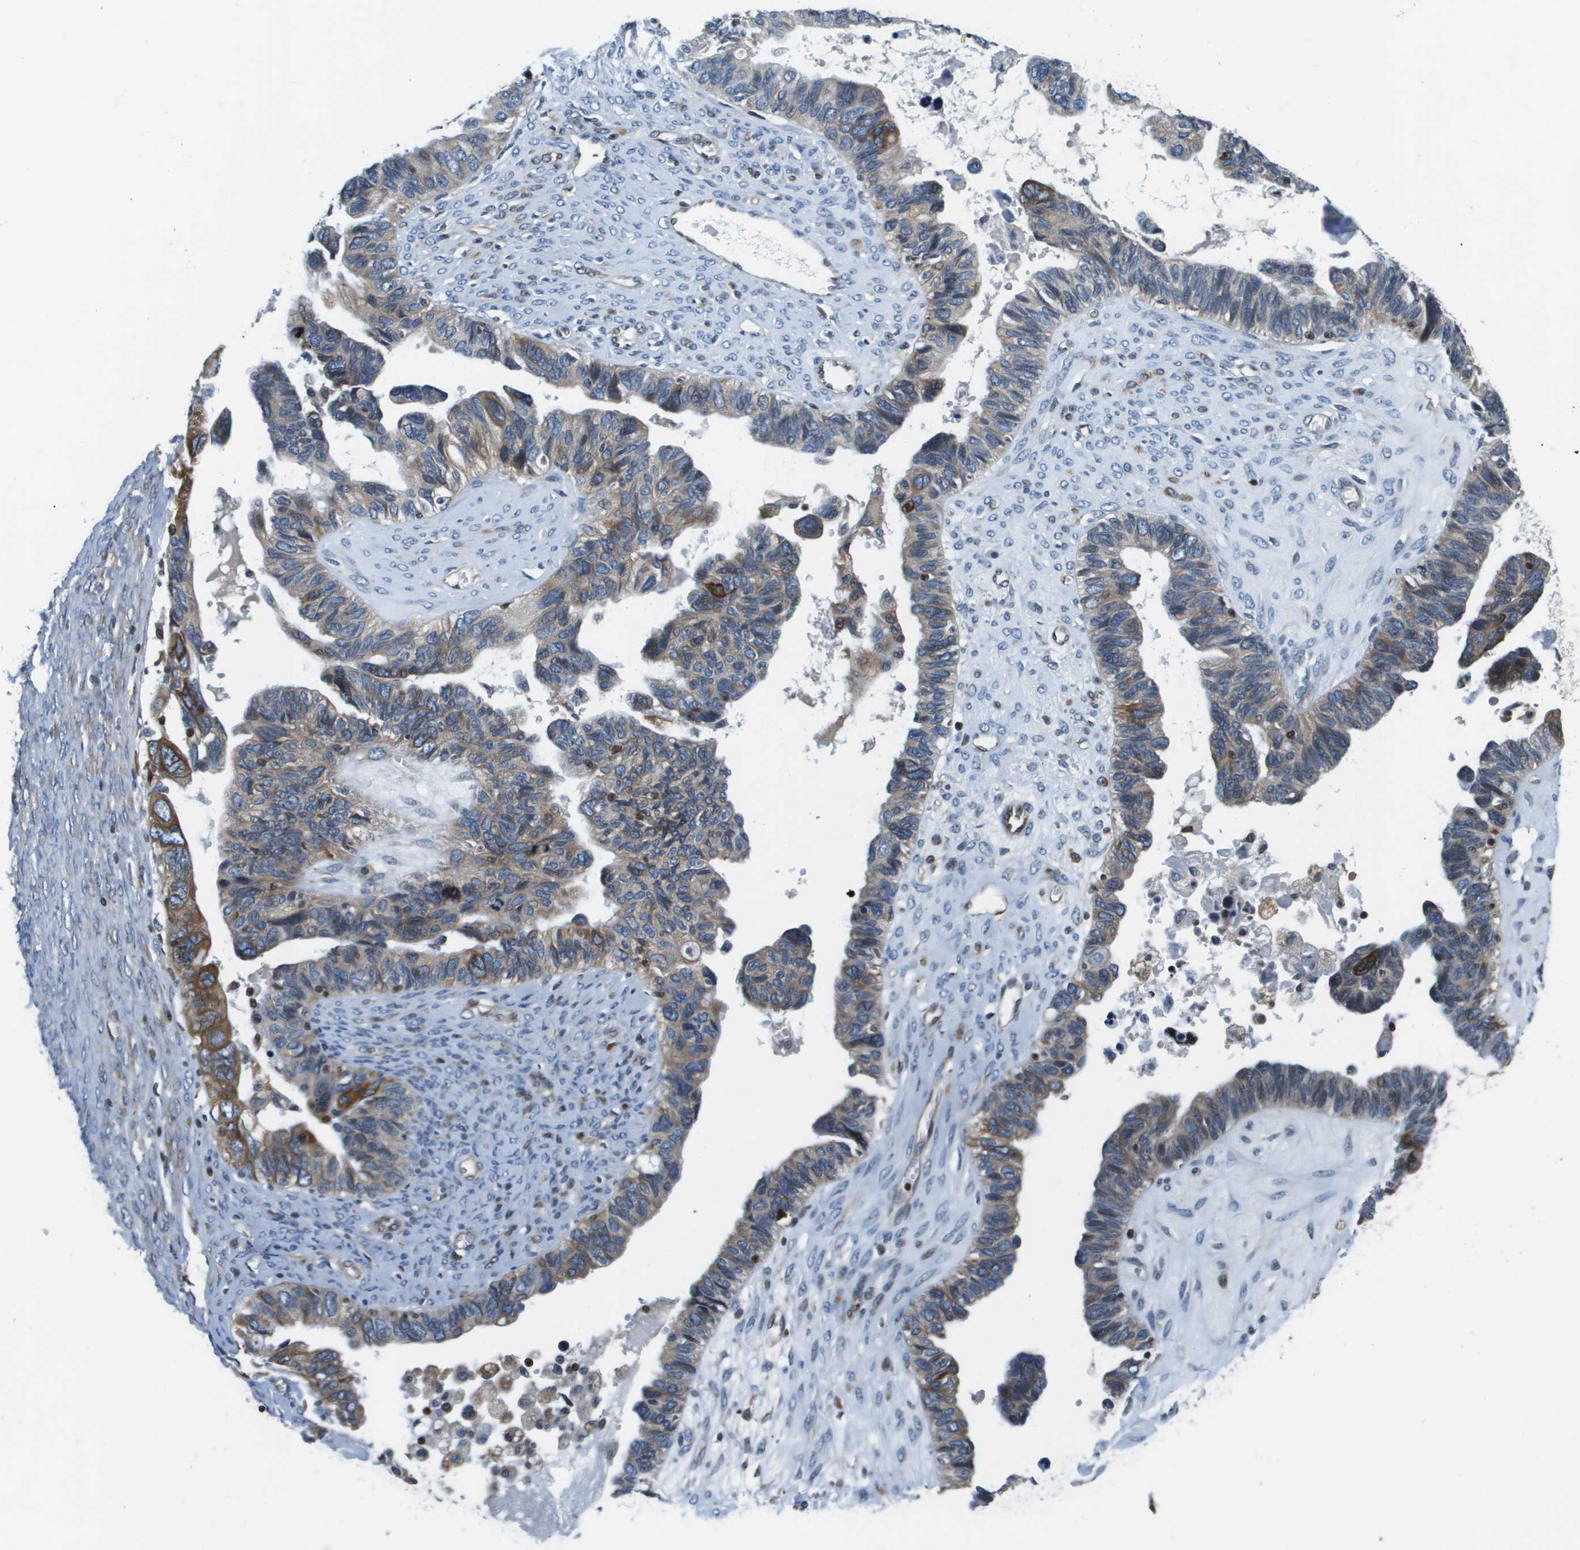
{"staining": {"intensity": "moderate", "quantity": "<25%", "location": "cytoplasmic/membranous"}, "tissue": "ovarian cancer", "cell_type": "Tumor cells", "image_type": "cancer", "snomed": [{"axis": "morphology", "description": "Cystadenocarcinoma, serous, NOS"}, {"axis": "topography", "description": "Ovary"}], "caption": "Tumor cells reveal low levels of moderate cytoplasmic/membranous staining in about <25% of cells in ovarian serous cystadenocarcinoma.", "gene": "ESYT1", "patient": {"sex": "female", "age": 79}}